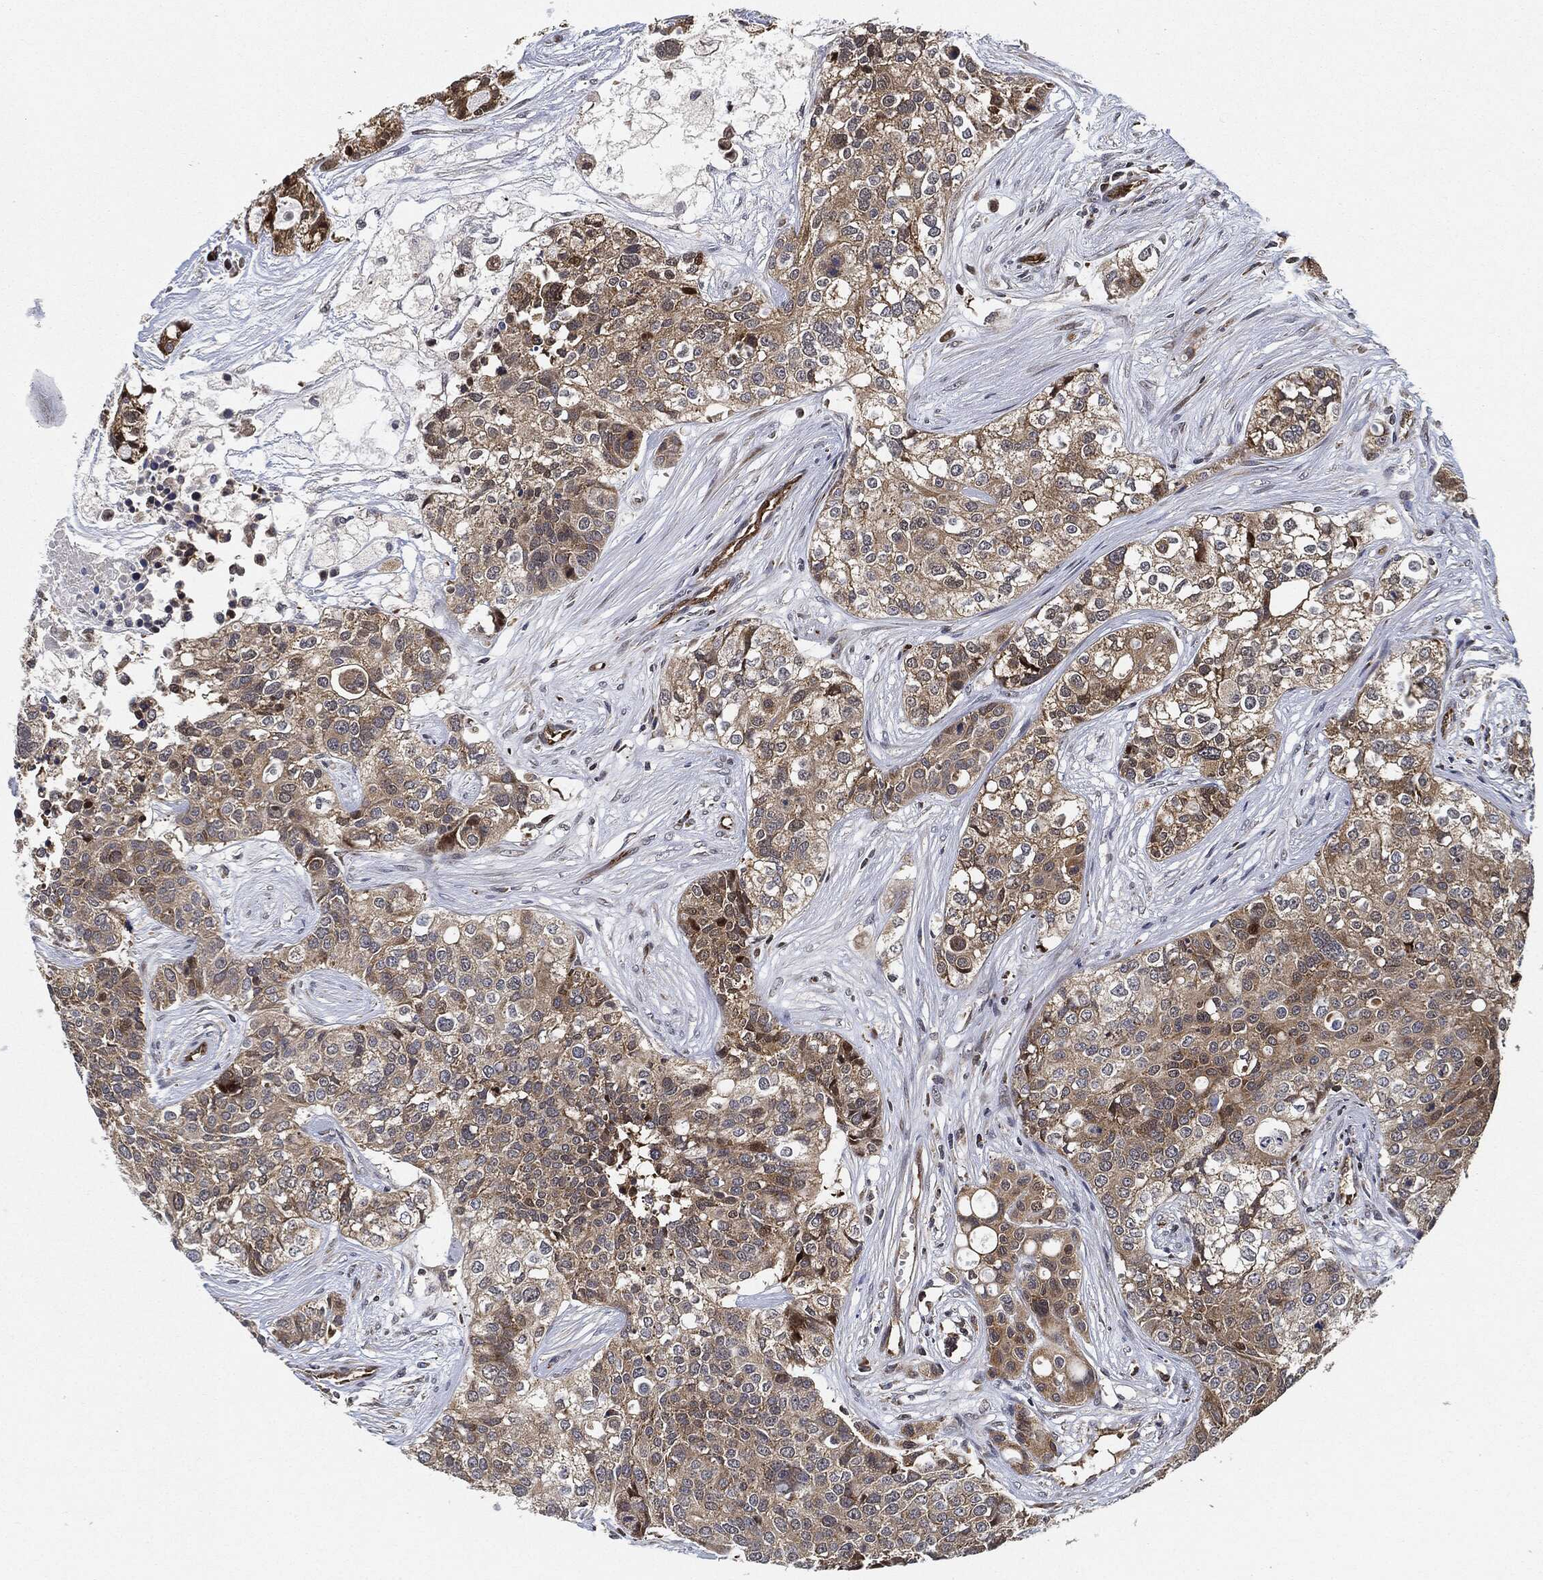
{"staining": {"intensity": "weak", "quantity": "25%-75%", "location": "cytoplasmic/membranous"}, "tissue": "carcinoid", "cell_type": "Tumor cells", "image_type": "cancer", "snomed": [{"axis": "morphology", "description": "Carcinoid, malignant, NOS"}, {"axis": "topography", "description": "Colon"}], "caption": "Protein analysis of carcinoid (malignant) tissue demonstrates weak cytoplasmic/membranous staining in about 25%-75% of tumor cells. The staining was performed using DAB, with brown indicating positive protein expression. Nuclei are stained blue with hematoxylin.", "gene": "RNASEL", "patient": {"sex": "male", "age": 81}}